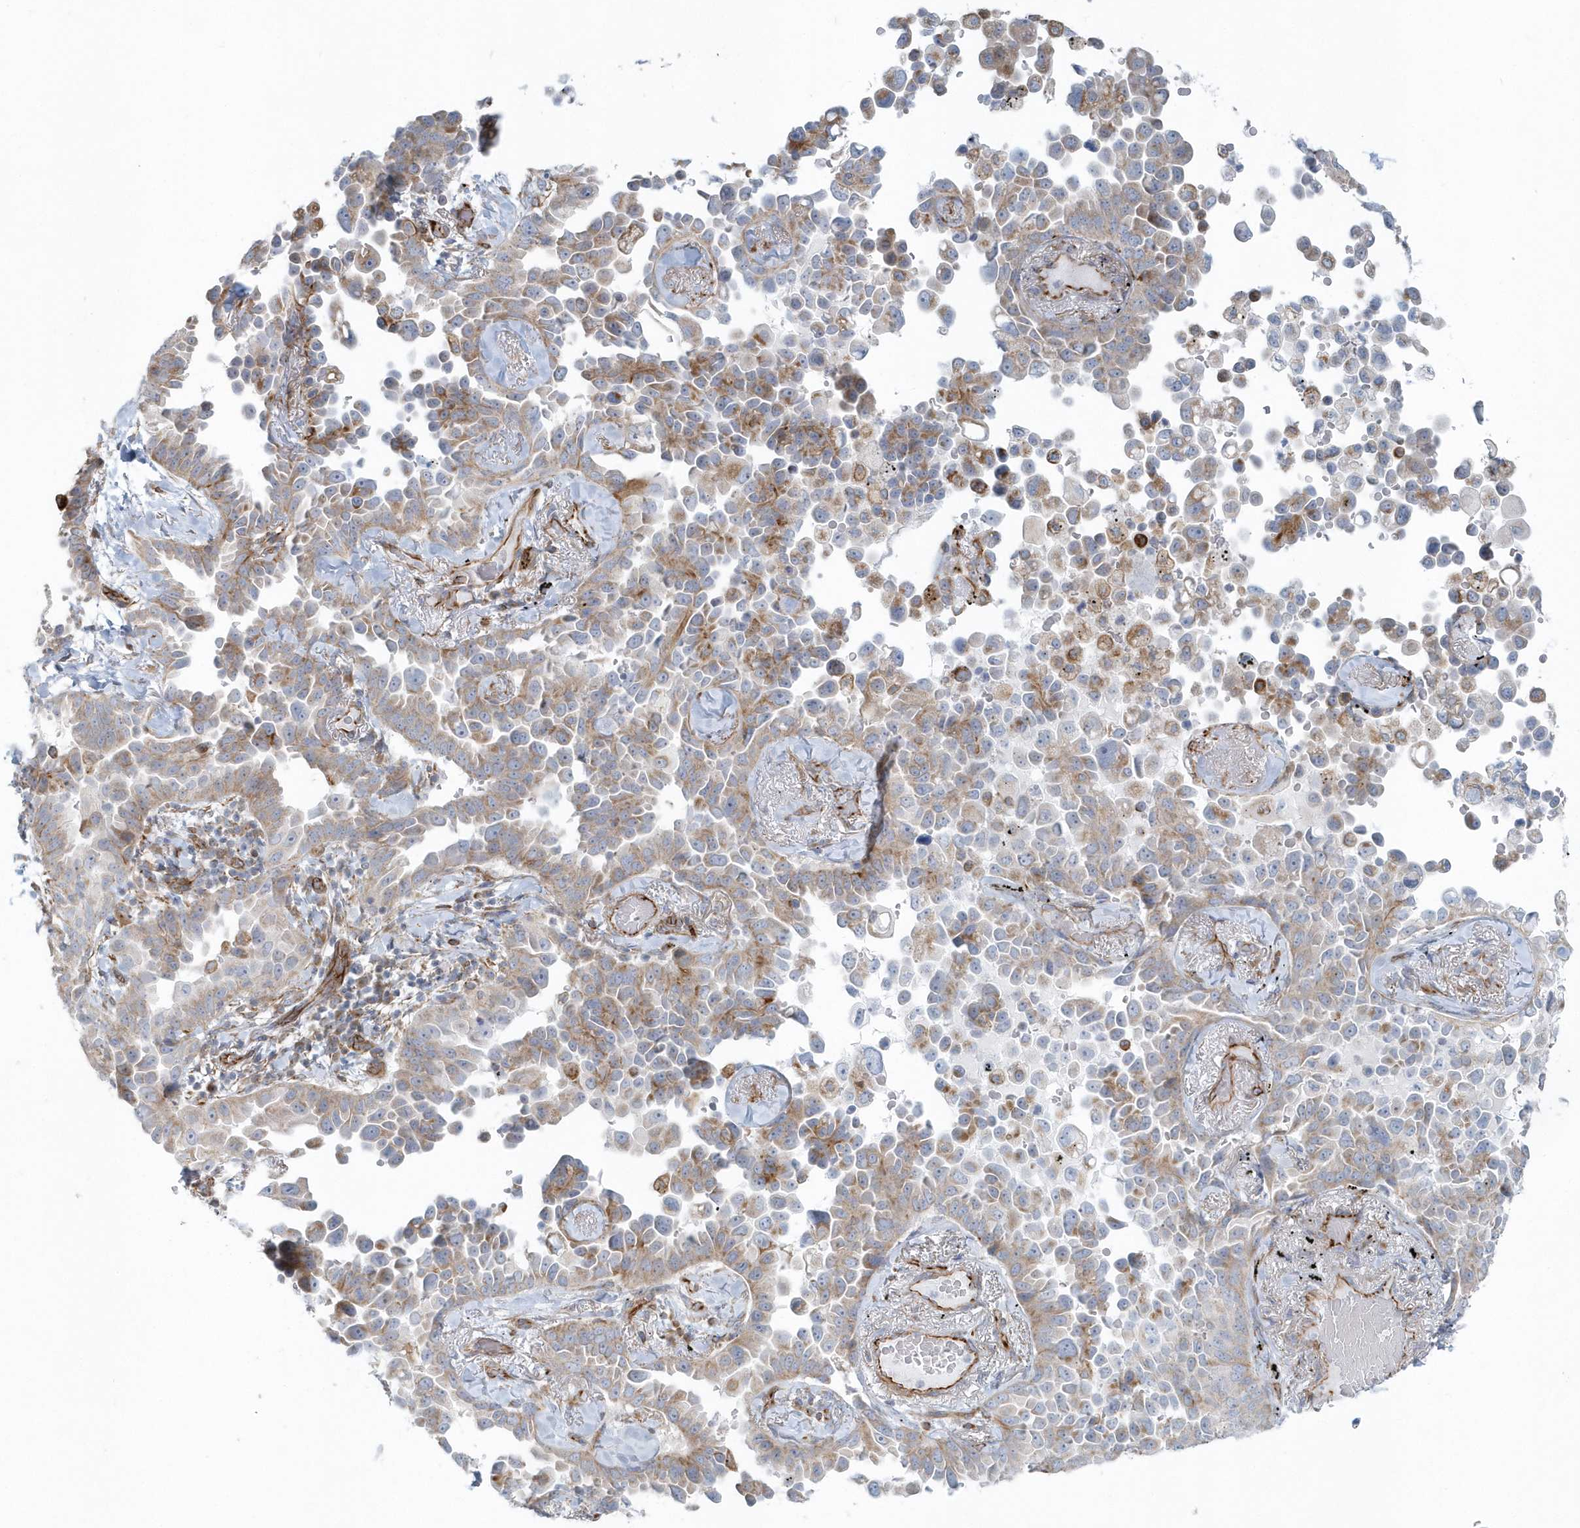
{"staining": {"intensity": "weak", "quantity": "25%-75%", "location": "cytoplasmic/membranous"}, "tissue": "lung cancer", "cell_type": "Tumor cells", "image_type": "cancer", "snomed": [{"axis": "morphology", "description": "Adenocarcinoma, NOS"}, {"axis": "topography", "description": "Lung"}], "caption": "Immunohistochemical staining of lung cancer (adenocarcinoma) reveals weak cytoplasmic/membranous protein staining in about 25%-75% of tumor cells.", "gene": "GPR152", "patient": {"sex": "female", "age": 67}}